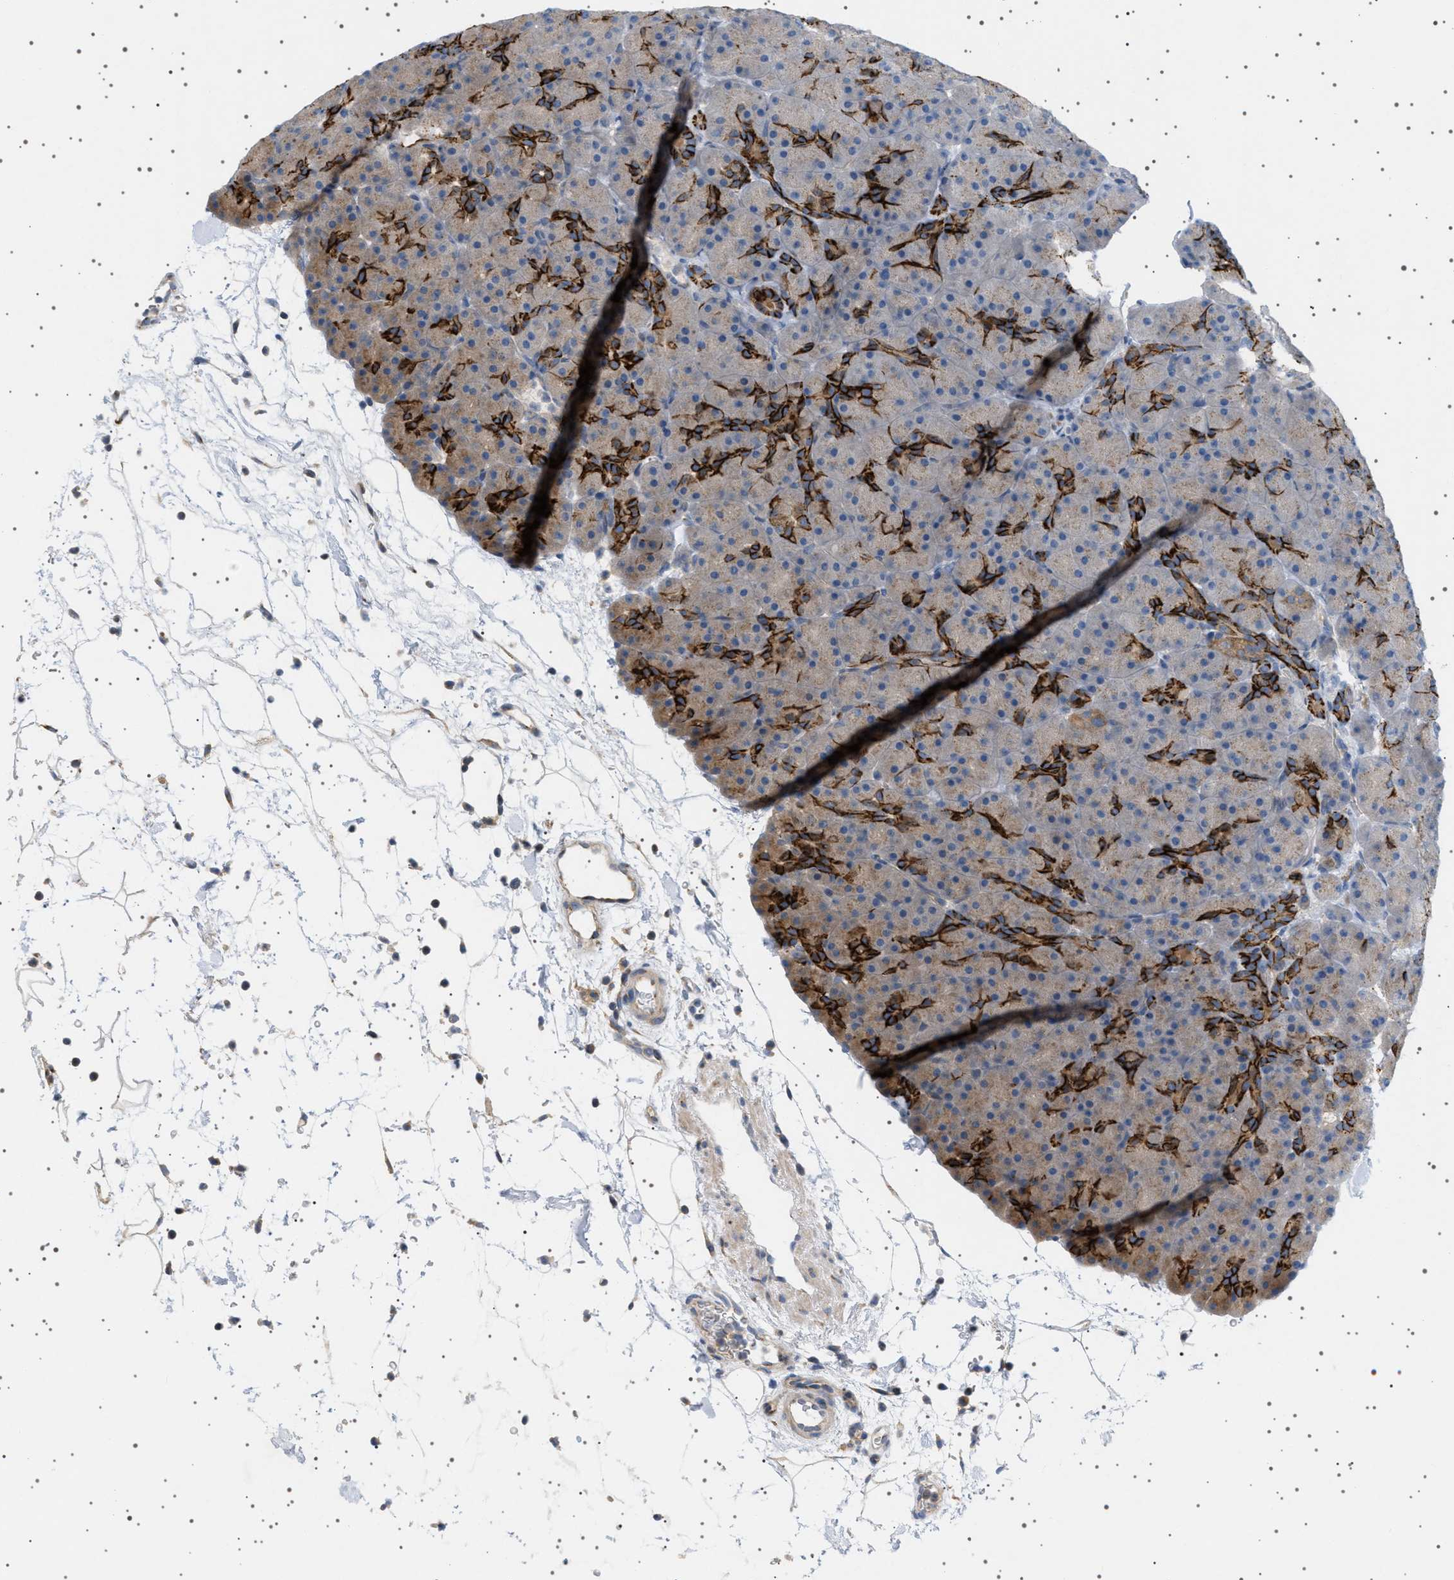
{"staining": {"intensity": "strong", "quantity": "<25%", "location": "cytoplasmic/membranous"}, "tissue": "pancreas", "cell_type": "Exocrine glandular cells", "image_type": "normal", "snomed": [{"axis": "morphology", "description": "Normal tissue, NOS"}, {"axis": "topography", "description": "Pancreas"}], "caption": "Immunohistochemistry (IHC) histopathology image of normal pancreas stained for a protein (brown), which reveals medium levels of strong cytoplasmic/membranous expression in about <25% of exocrine glandular cells.", "gene": "ADCY10", "patient": {"sex": "male", "age": 66}}